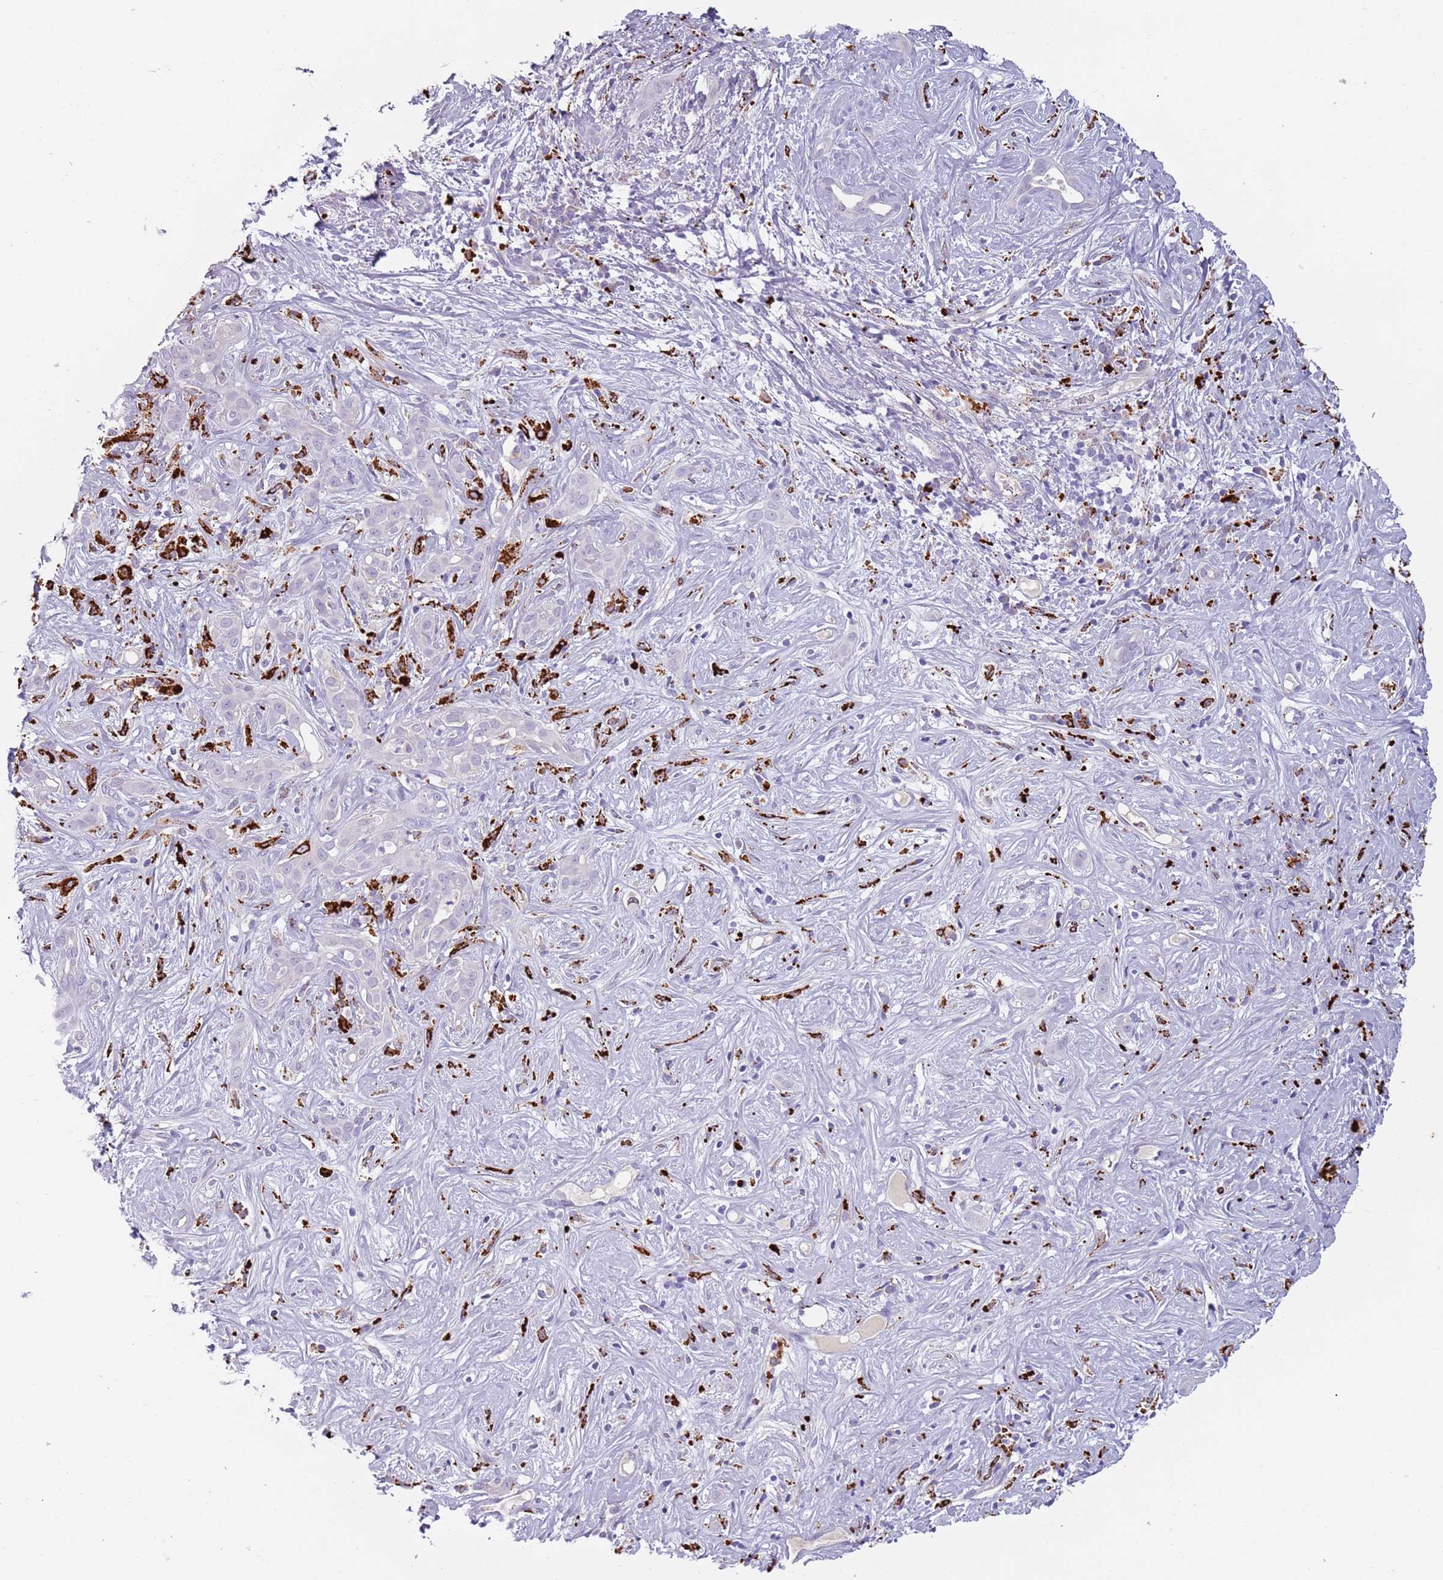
{"staining": {"intensity": "negative", "quantity": "none", "location": "none"}, "tissue": "liver cancer", "cell_type": "Tumor cells", "image_type": "cancer", "snomed": [{"axis": "morphology", "description": "Cholangiocarcinoma"}, {"axis": "topography", "description": "Liver"}], "caption": "This image is of cholangiocarcinoma (liver) stained with IHC to label a protein in brown with the nuclei are counter-stained blue. There is no staining in tumor cells. The staining is performed using DAB brown chromogen with nuclei counter-stained in using hematoxylin.", "gene": "NWD2", "patient": {"sex": "male", "age": 67}}